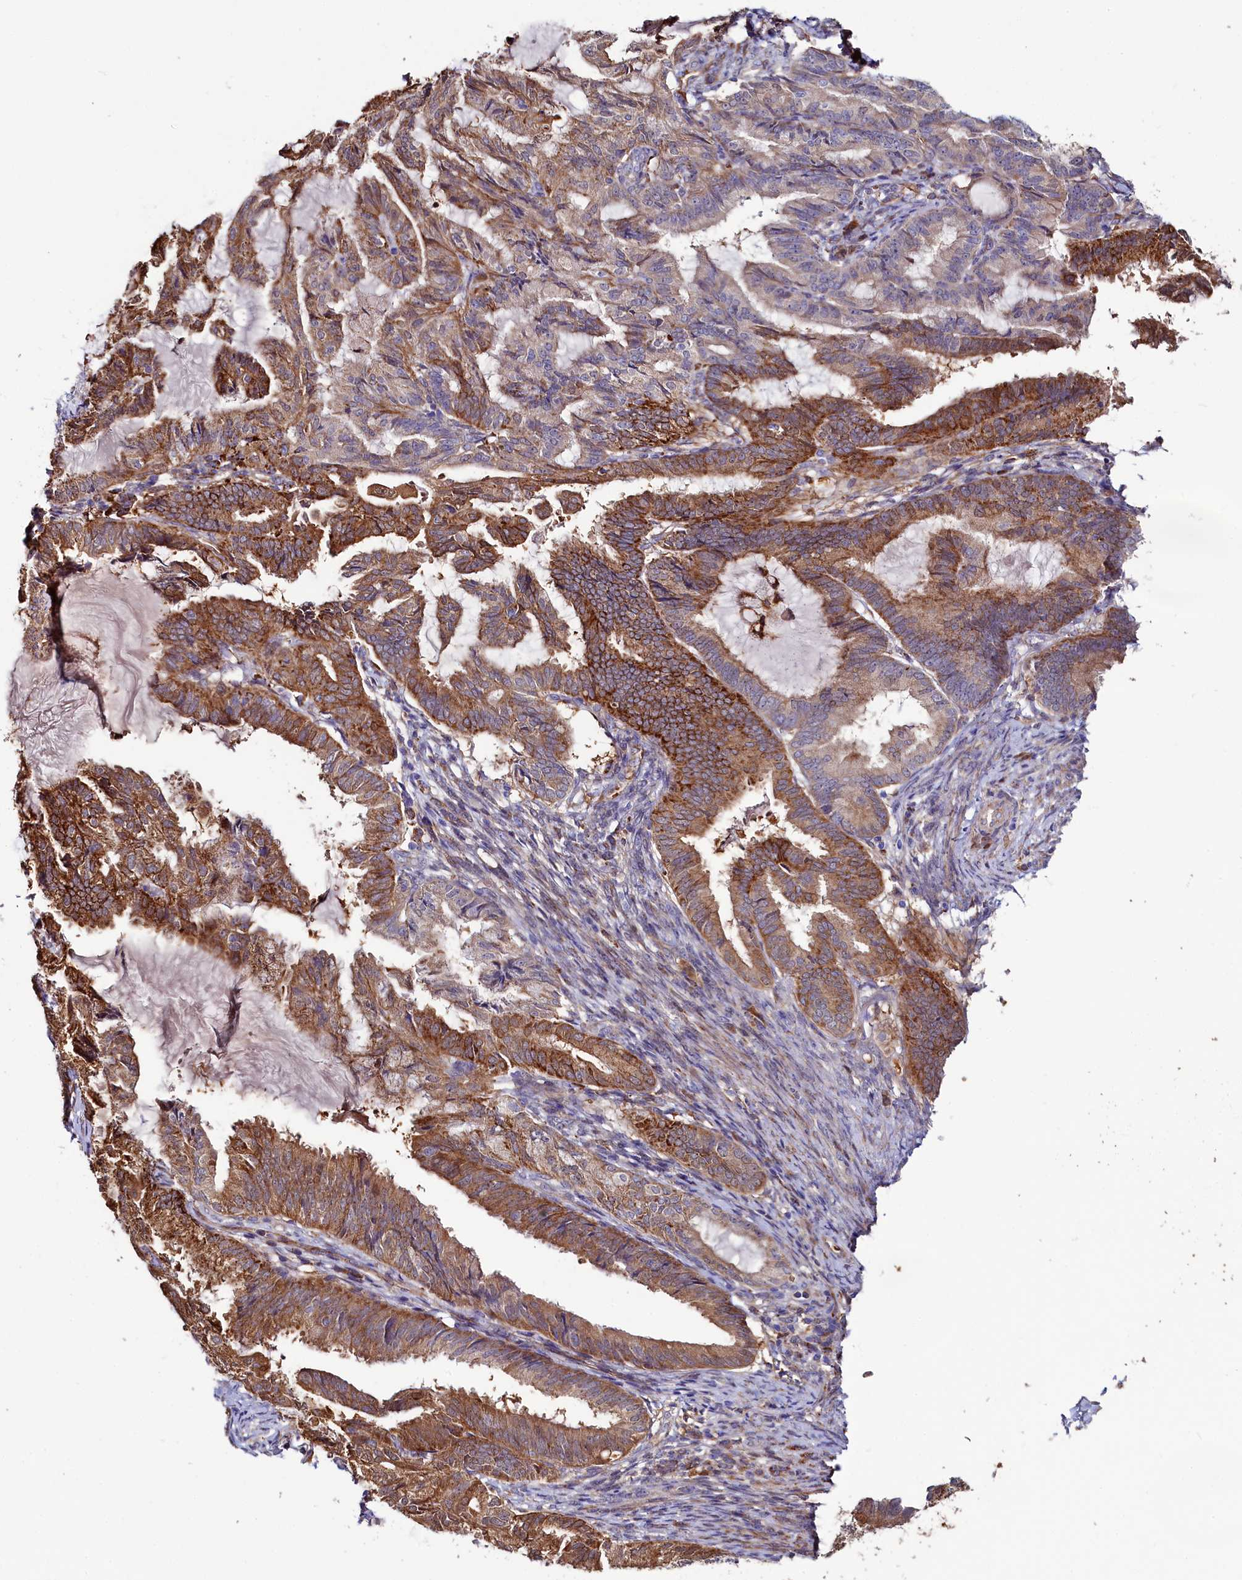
{"staining": {"intensity": "moderate", "quantity": ">75%", "location": "cytoplasmic/membranous"}, "tissue": "endometrial cancer", "cell_type": "Tumor cells", "image_type": "cancer", "snomed": [{"axis": "morphology", "description": "Adenocarcinoma, NOS"}, {"axis": "topography", "description": "Endometrium"}], "caption": "Brown immunohistochemical staining in endometrial cancer displays moderate cytoplasmic/membranous expression in approximately >75% of tumor cells.", "gene": "ASTE1", "patient": {"sex": "female", "age": 86}}